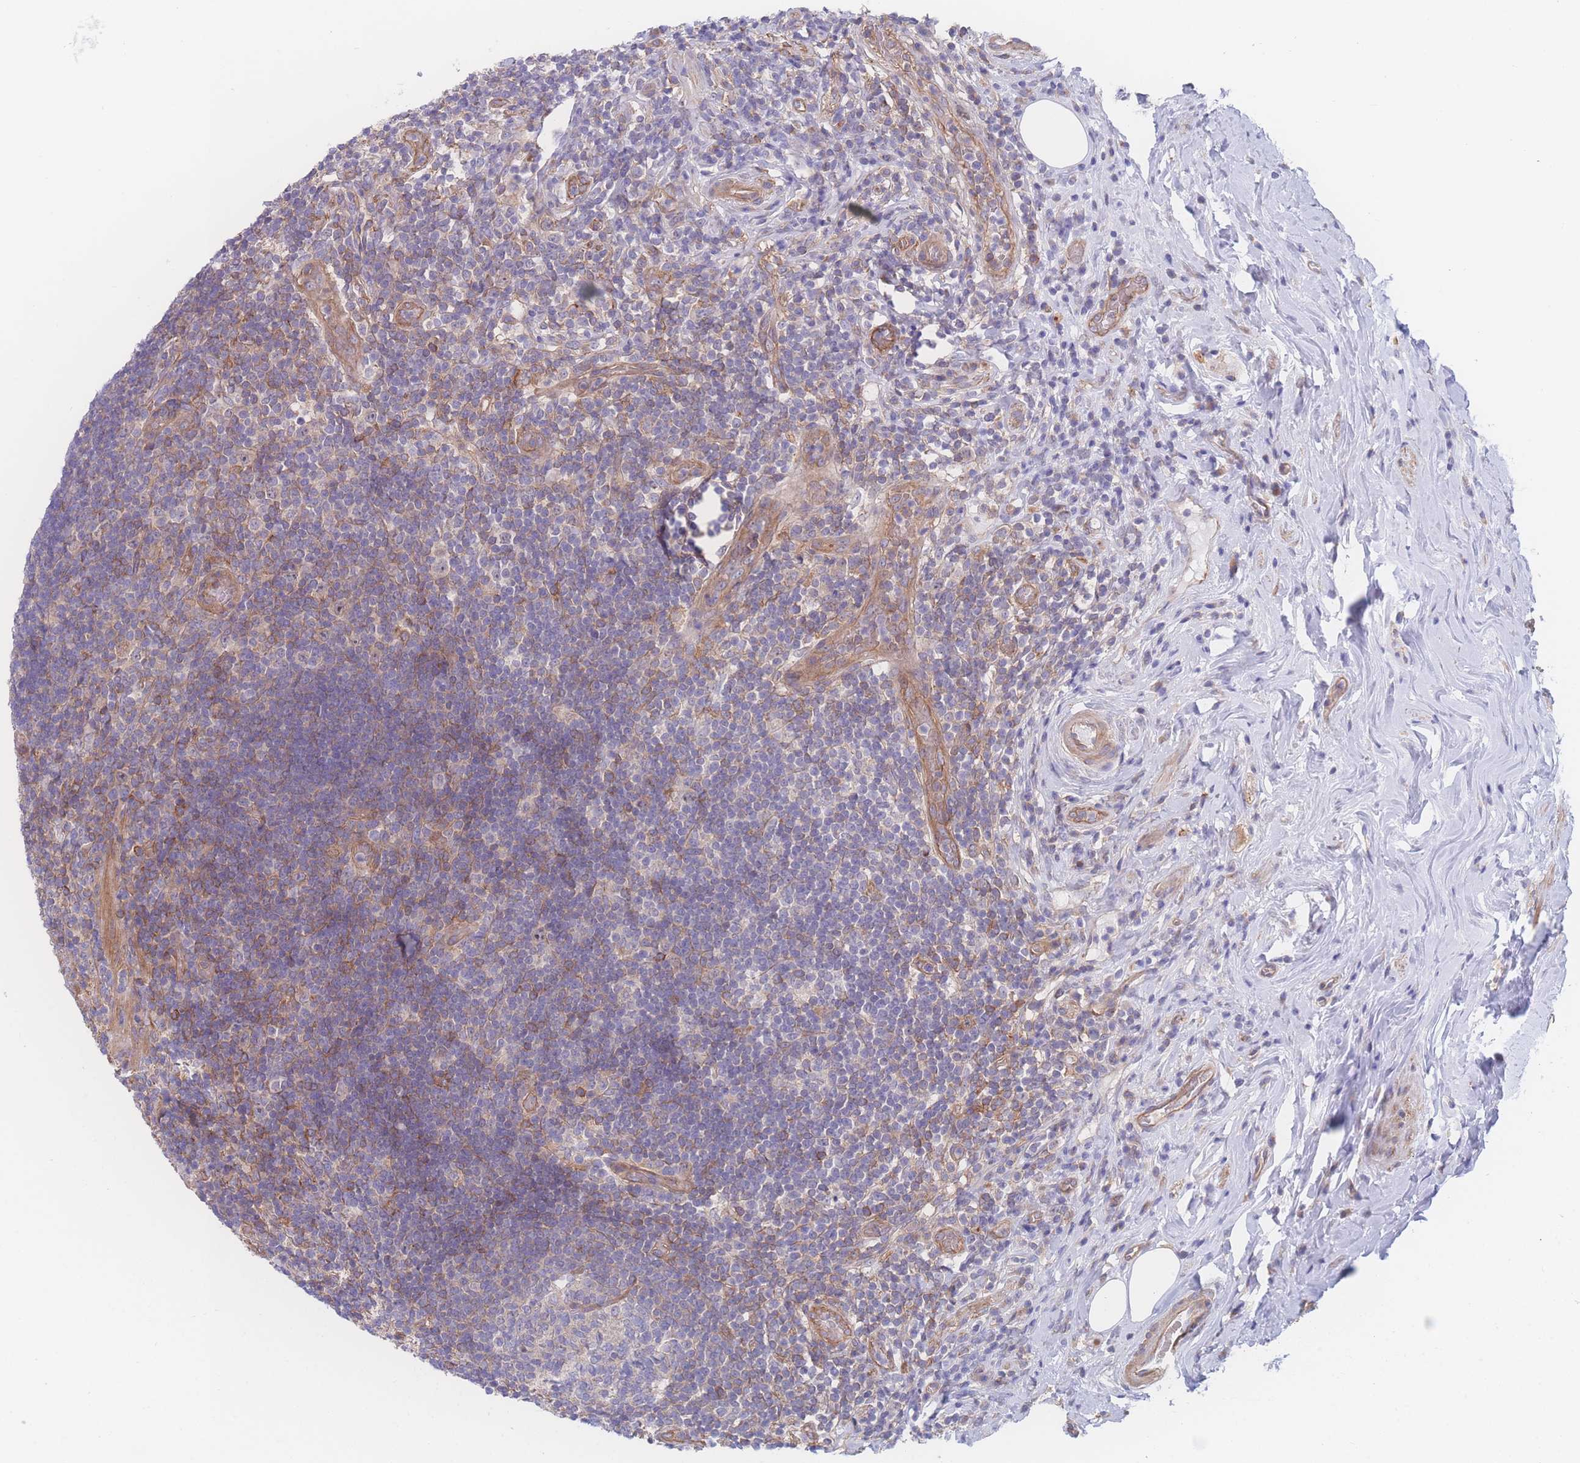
{"staining": {"intensity": "moderate", "quantity": ">75%", "location": "cytoplasmic/membranous"}, "tissue": "appendix", "cell_type": "Glandular cells", "image_type": "normal", "snomed": [{"axis": "morphology", "description": "Normal tissue, NOS"}, {"axis": "topography", "description": "Appendix"}], "caption": "Protein expression analysis of unremarkable appendix reveals moderate cytoplasmic/membranous staining in approximately >75% of glandular cells.", "gene": "CFAP97", "patient": {"sex": "female", "age": 43}}